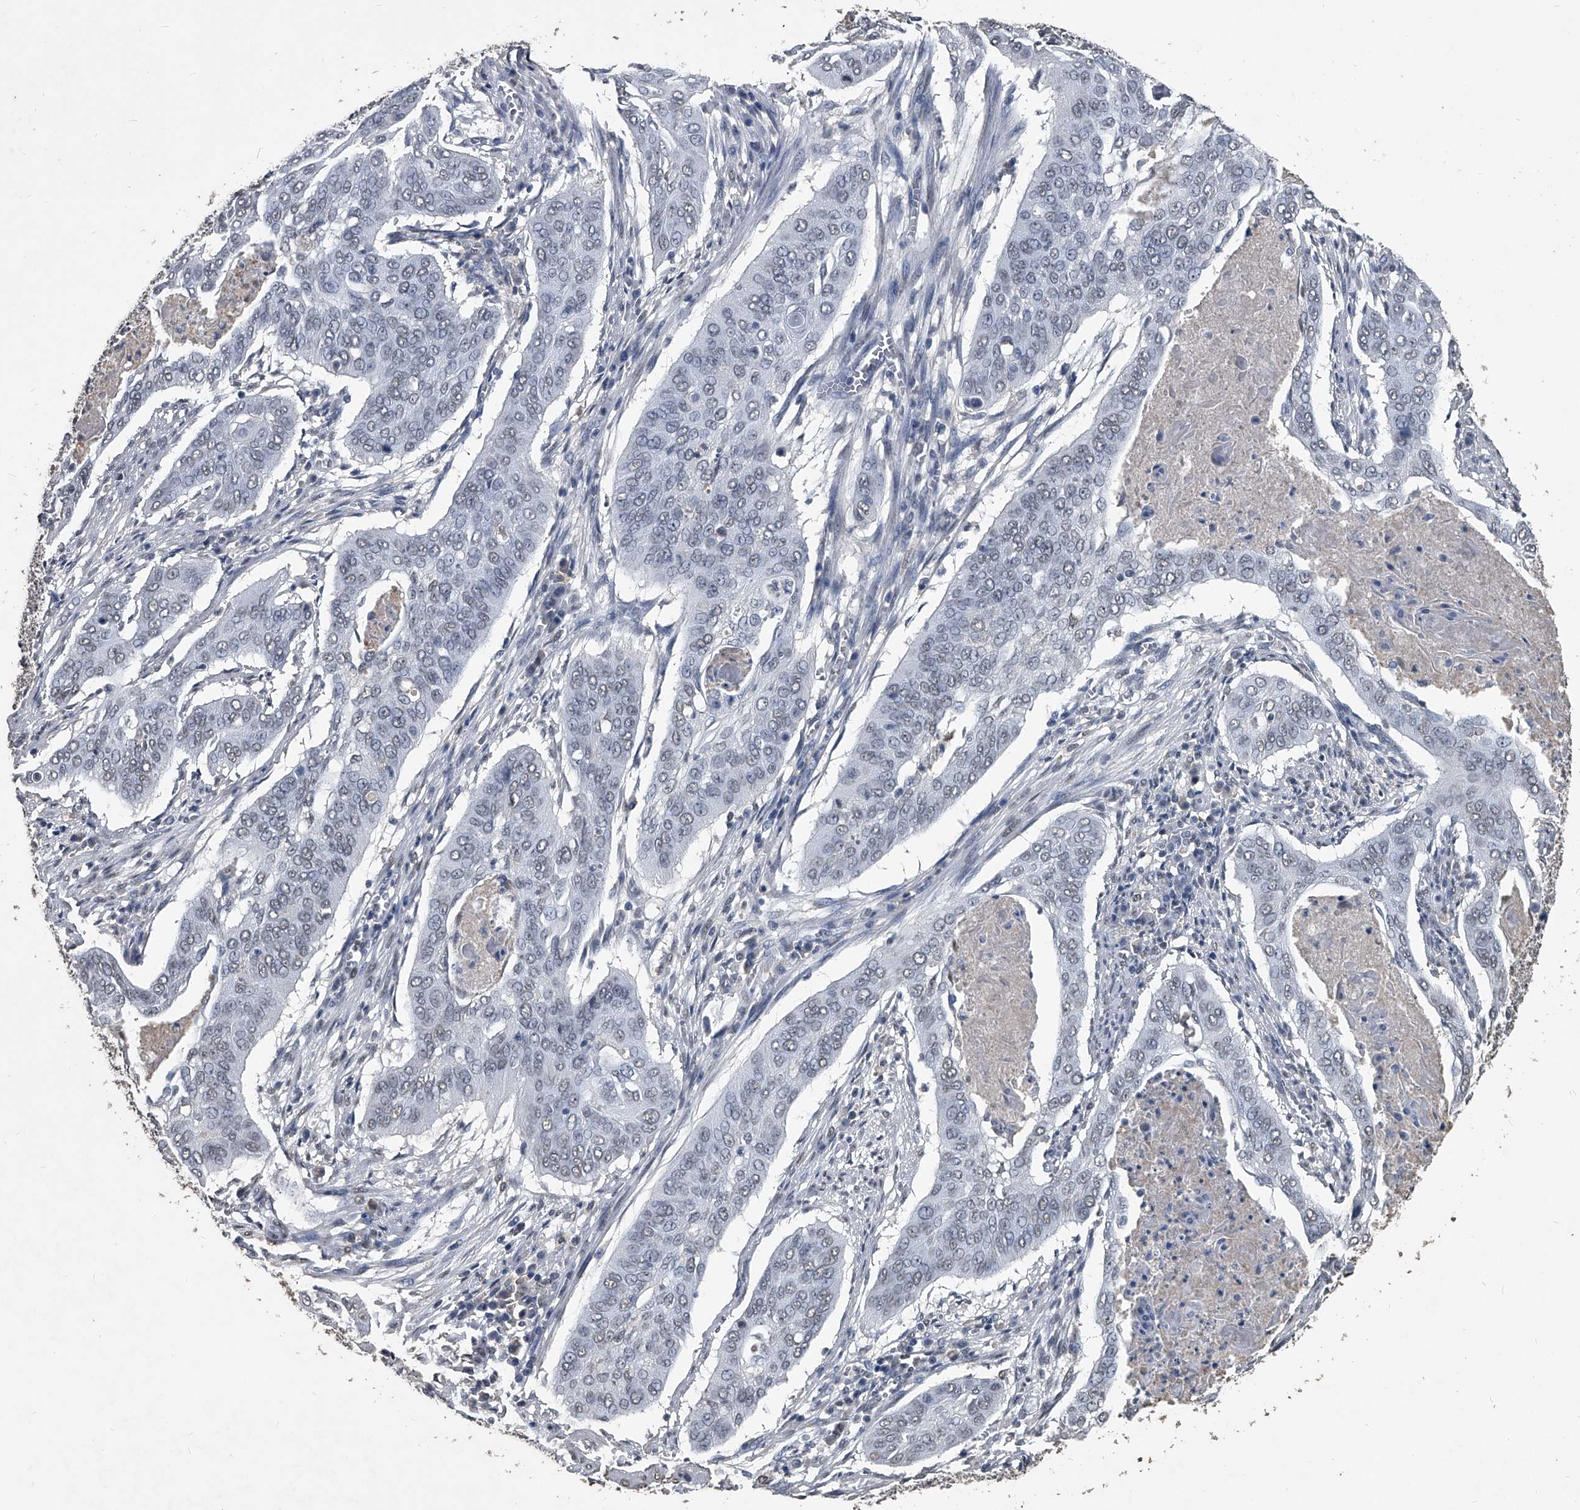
{"staining": {"intensity": "weak", "quantity": "<25%", "location": "nuclear"}, "tissue": "cervical cancer", "cell_type": "Tumor cells", "image_type": "cancer", "snomed": [{"axis": "morphology", "description": "Squamous cell carcinoma, NOS"}, {"axis": "topography", "description": "Cervix"}], "caption": "Immunohistochemistry (IHC) histopathology image of neoplastic tissue: human cervical squamous cell carcinoma stained with DAB shows no significant protein expression in tumor cells.", "gene": "MATR3", "patient": {"sex": "female", "age": 39}}